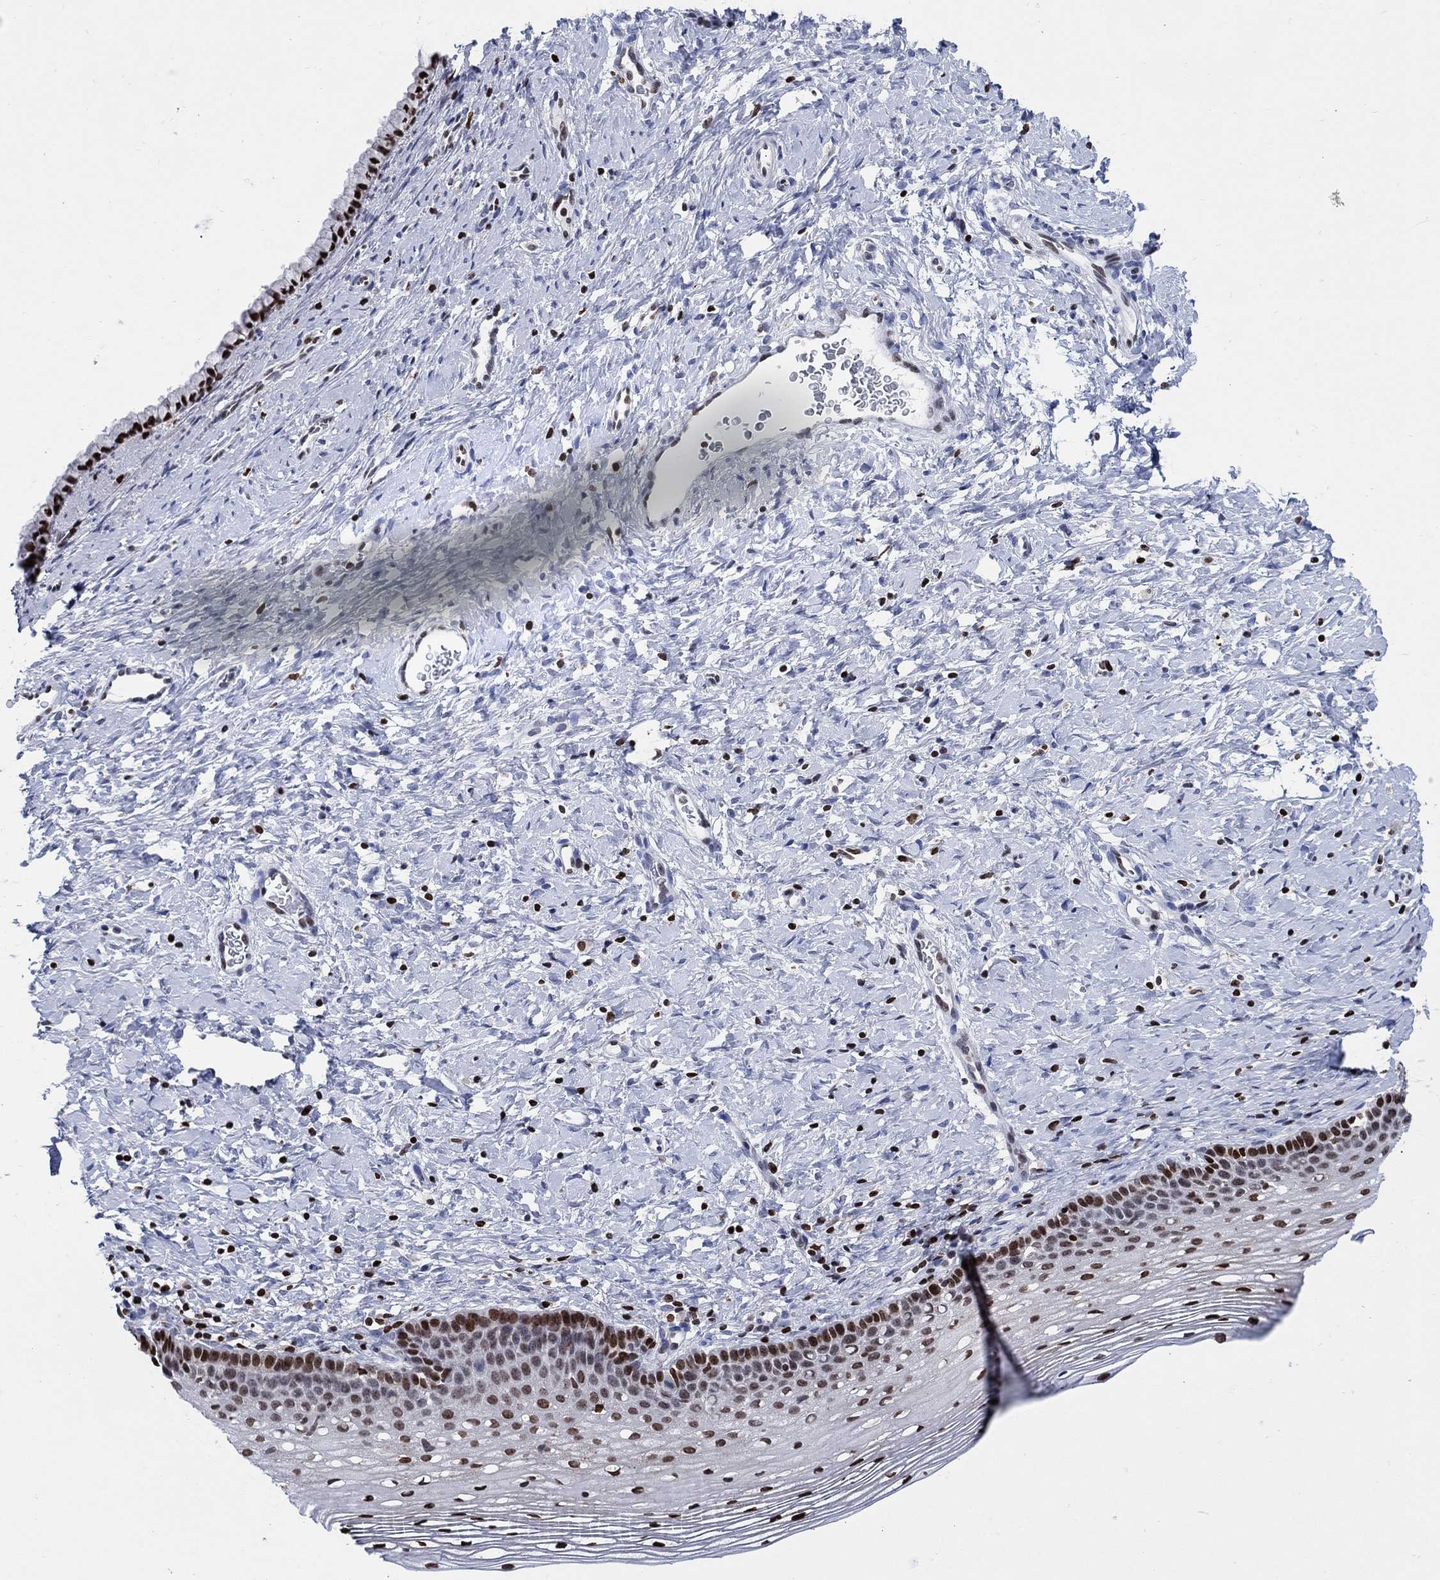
{"staining": {"intensity": "strong", "quantity": ">75%", "location": "nuclear"}, "tissue": "cervix", "cell_type": "Glandular cells", "image_type": "normal", "snomed": [{"axis": "morphology", "description": "Normal tissue, NOS"}, {"axis": "topography", "description": "Cervix"}], "caption": "Normal cervix shows strong nuclear expression in approximately >75% of glandular cells, visualized by immunohistochemistry. The staining was performed using DAB to visualize the protein expression in brown, while the nuclei were stained in blue with hematoxylin (Magnification: 20x).", "gene": "HMGA1", "patient": {"sex": "female", "age": 39}}